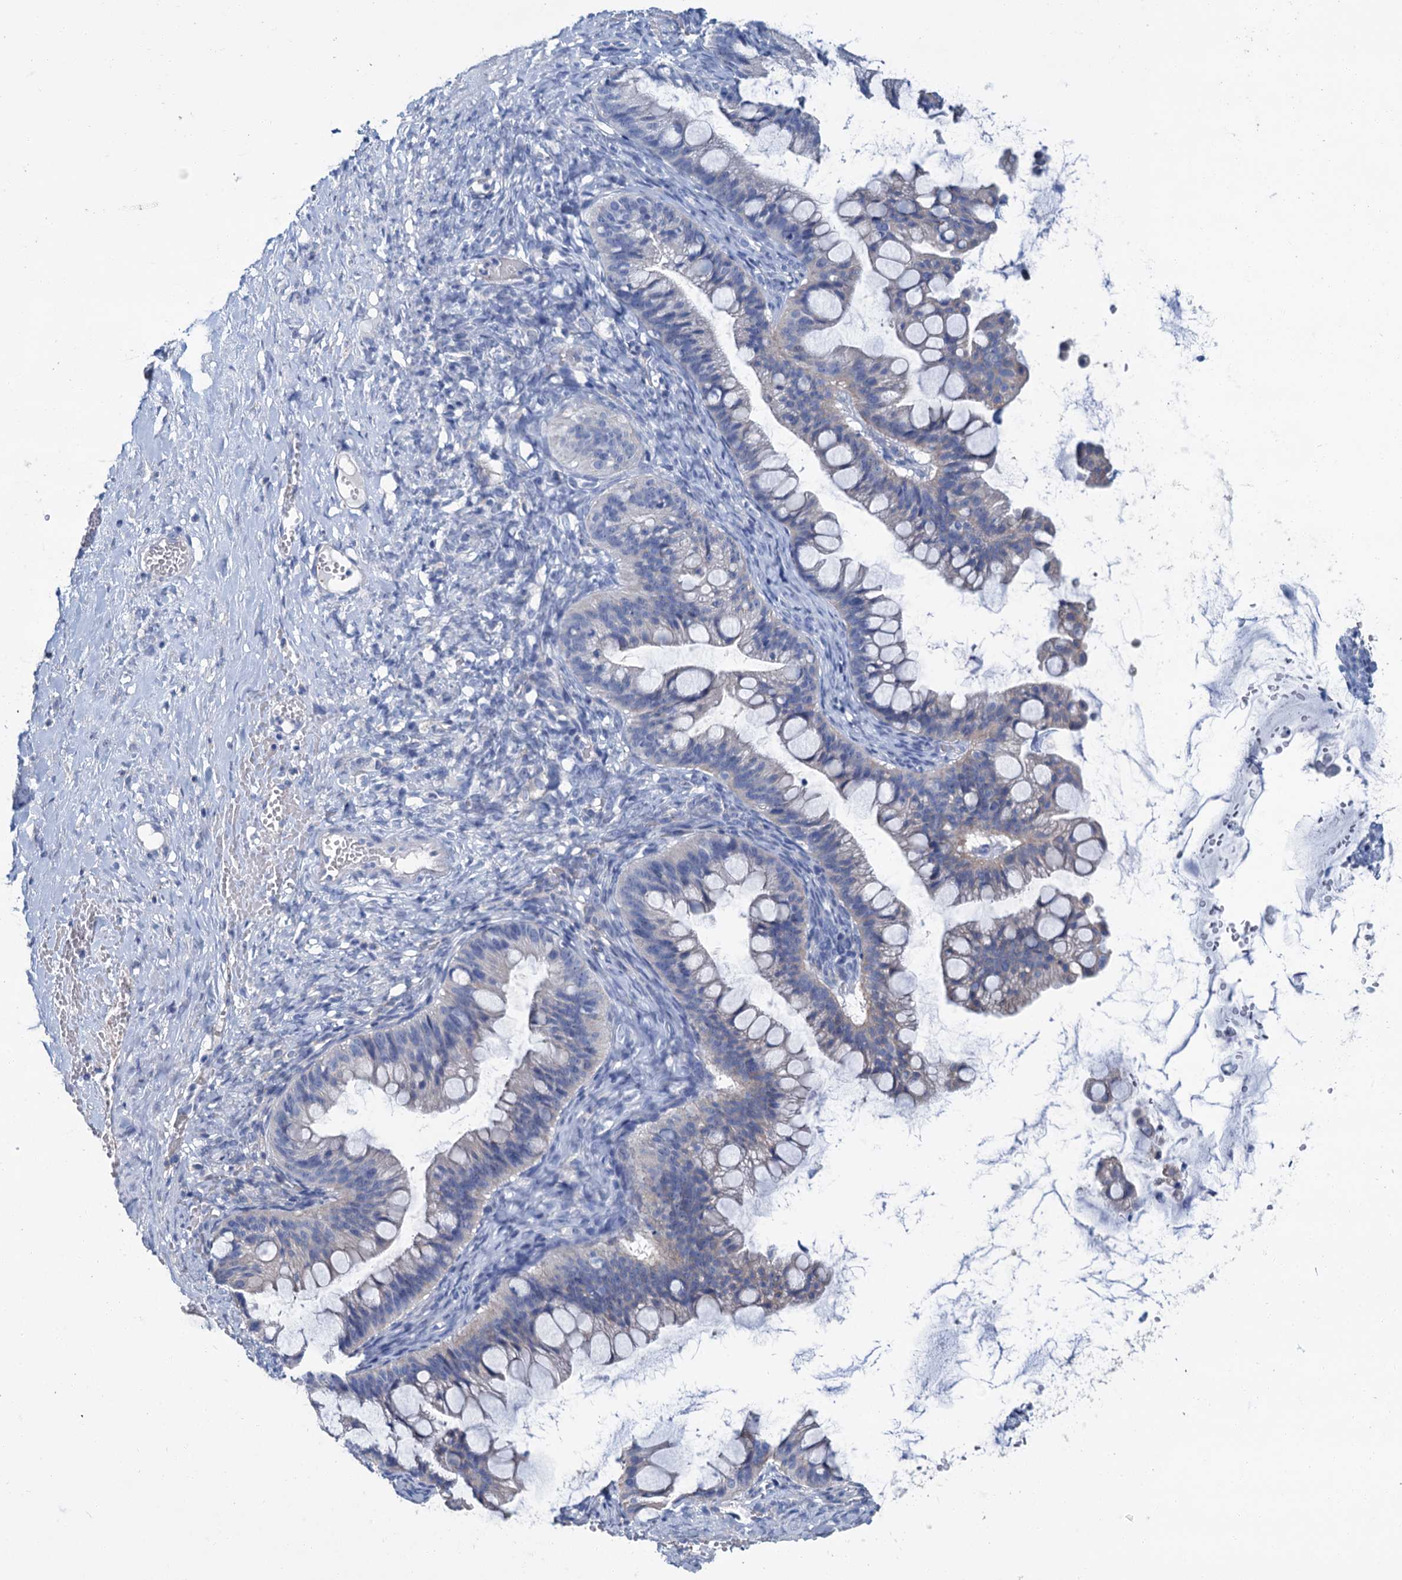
{"staining": {"intensity": "negative", "quantity": "none", "location": "none"}, "tissue": "ovarian cancer", "cell_type": "Tumor cells", "image_type": "cancer", "snomed": [{"axis": "morphology", "description": "Cystadenocarcinoma, mucinous, NOS"}, {"axis": "topography", "description": "Ovary"}], "caption": "This is a micrograph of IHC staining of mucinous cystadenocarcinoma (ovarian), which shows no positivity in tumor cells.", "gene": "SNCB", "patient": {"sex": "female", "age": 73}}